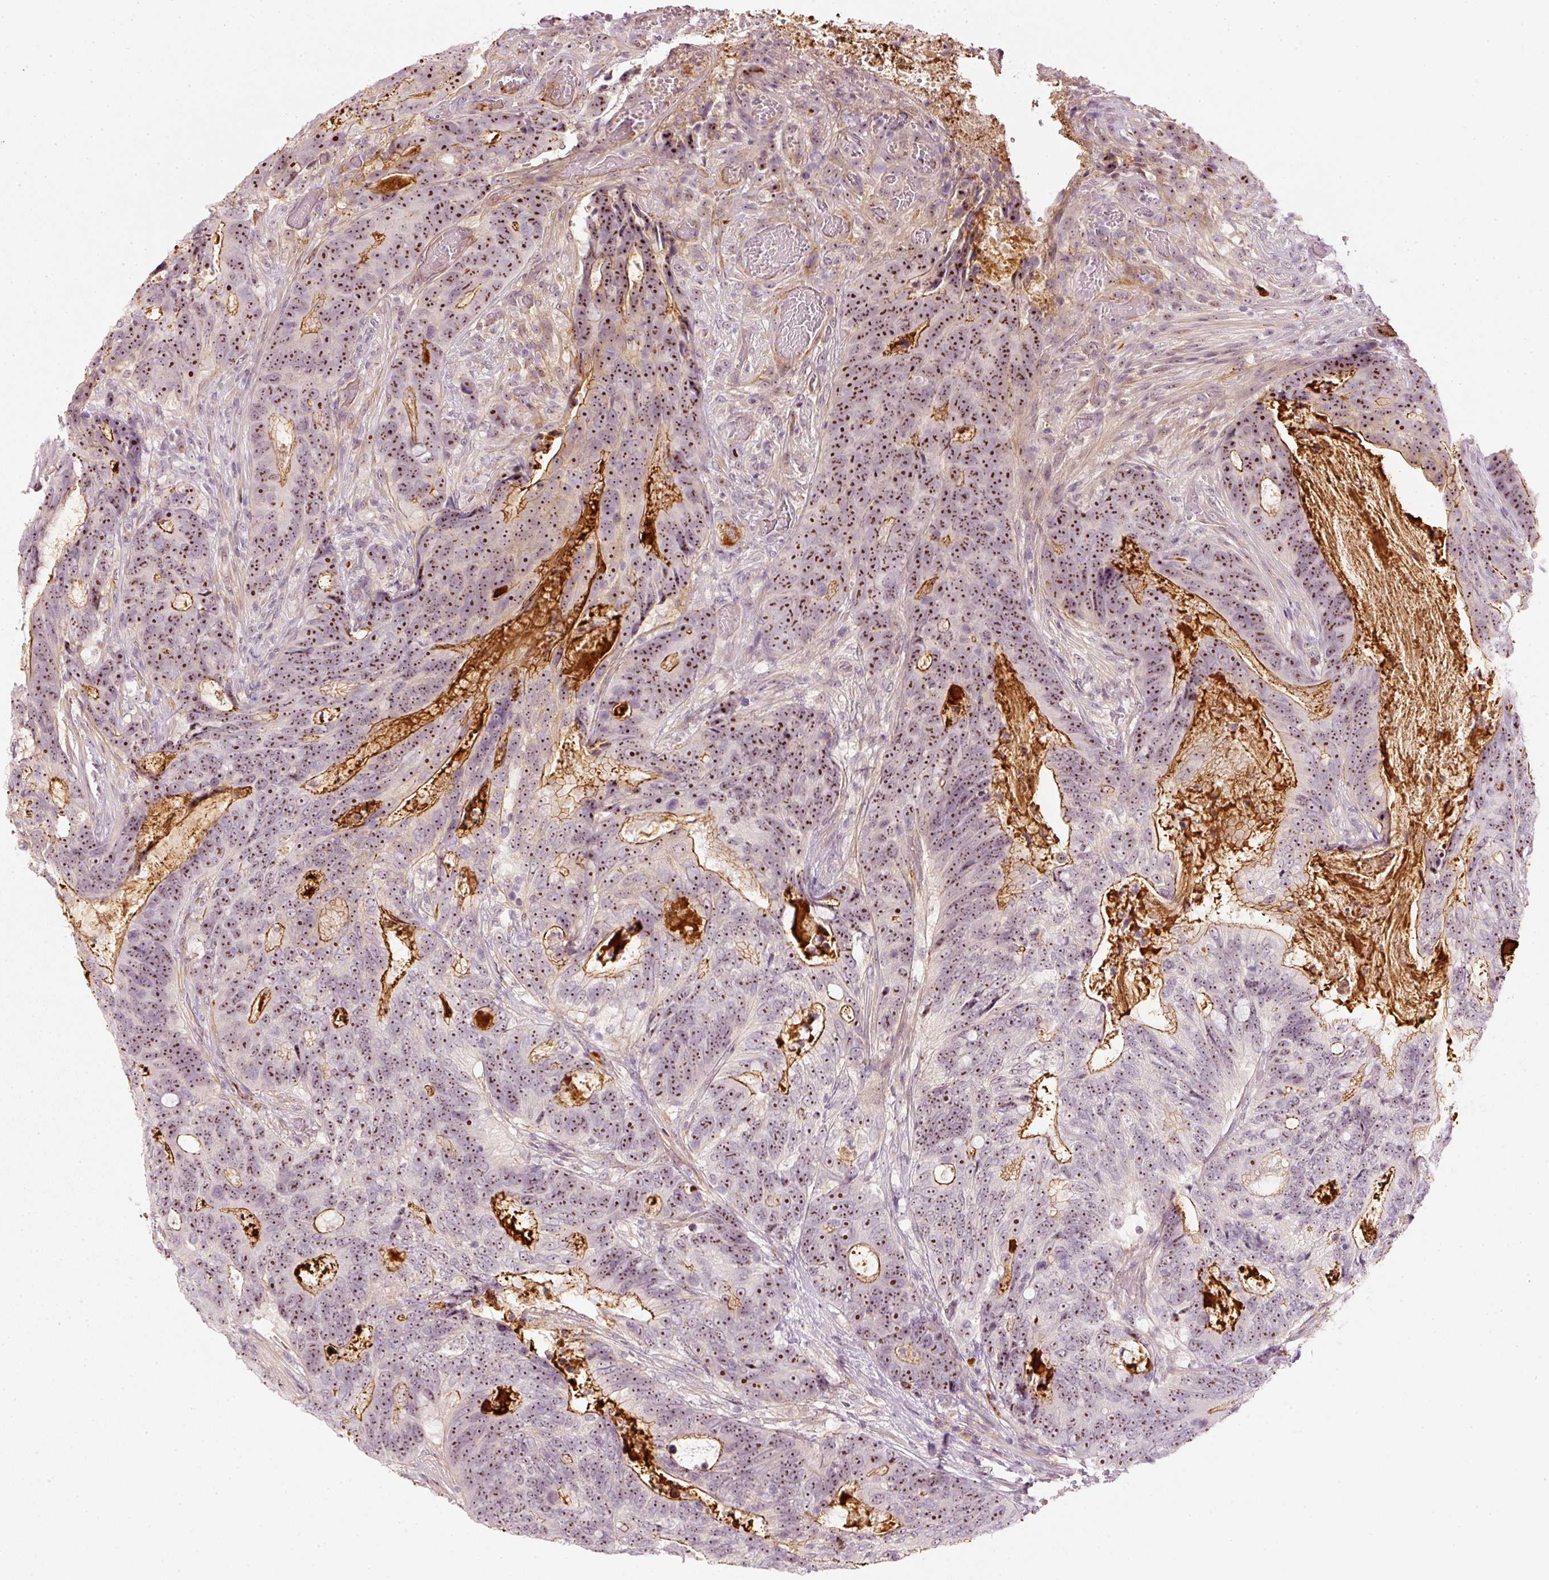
{"staining": {"intensity": "moderate", "quantity": ">75%", "location": "cytoplasmic/membranous,nuclear"}, "tissue": "colorectal cancer", "cell_type": "Tumor cells", "image_type": "cancer", "snomed": [{"axis": "morphology", "description": "Adenocarcinoma, NOS"}, {"axis": "topography", "description": "Colon"}], "caption": "Adenocarcinoma (colorectal) stained with IHC reveals moderate cytoplasmic/membranous and nuclear positivity in approximately >75% of tumor cells. The protein is shown in brown color, while the nuclei are stained blue.", "gene": "VCAM1", "patient": {"sex": "female", "age": 82}}